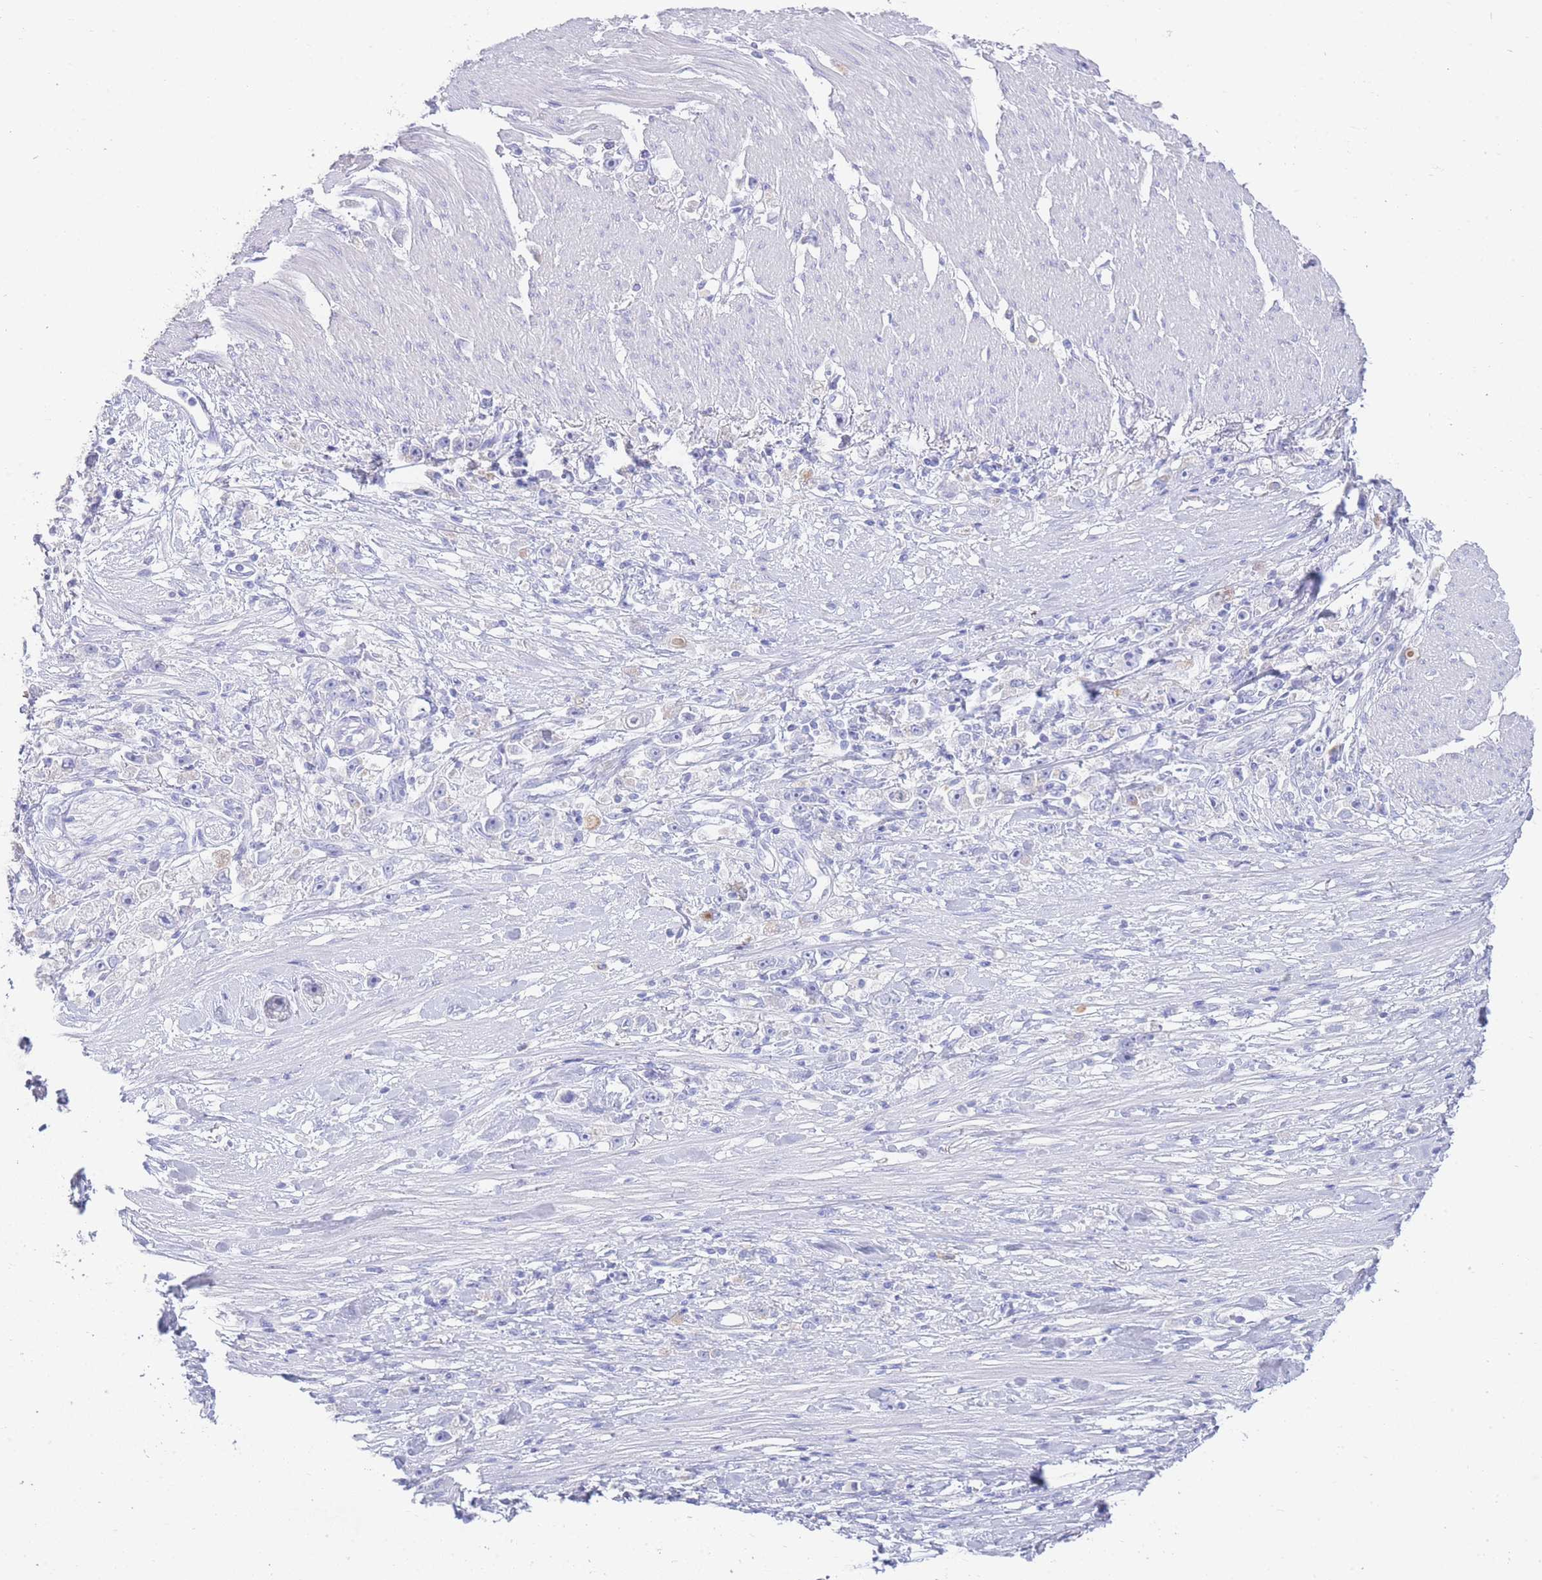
{"staining": {"intensity": "negative", "quantity": "none", "location": "none"}, "tissue": "stomach cancer", "cell_type": "Tumor cells", "image_type": "cancer", "snomed": [{"axis": "morphology", "description": "Adenocarcinoma, NOS"}, {"axis": "topography", "description": "Stomach"}], "caption": "Immunohistochemical staining of human stomach cancer (adenocarcinoma) reveals no significant staining in tumor cells.", "gene": "LRRC37A", "patient": {"sex": "female", "age": 59}}